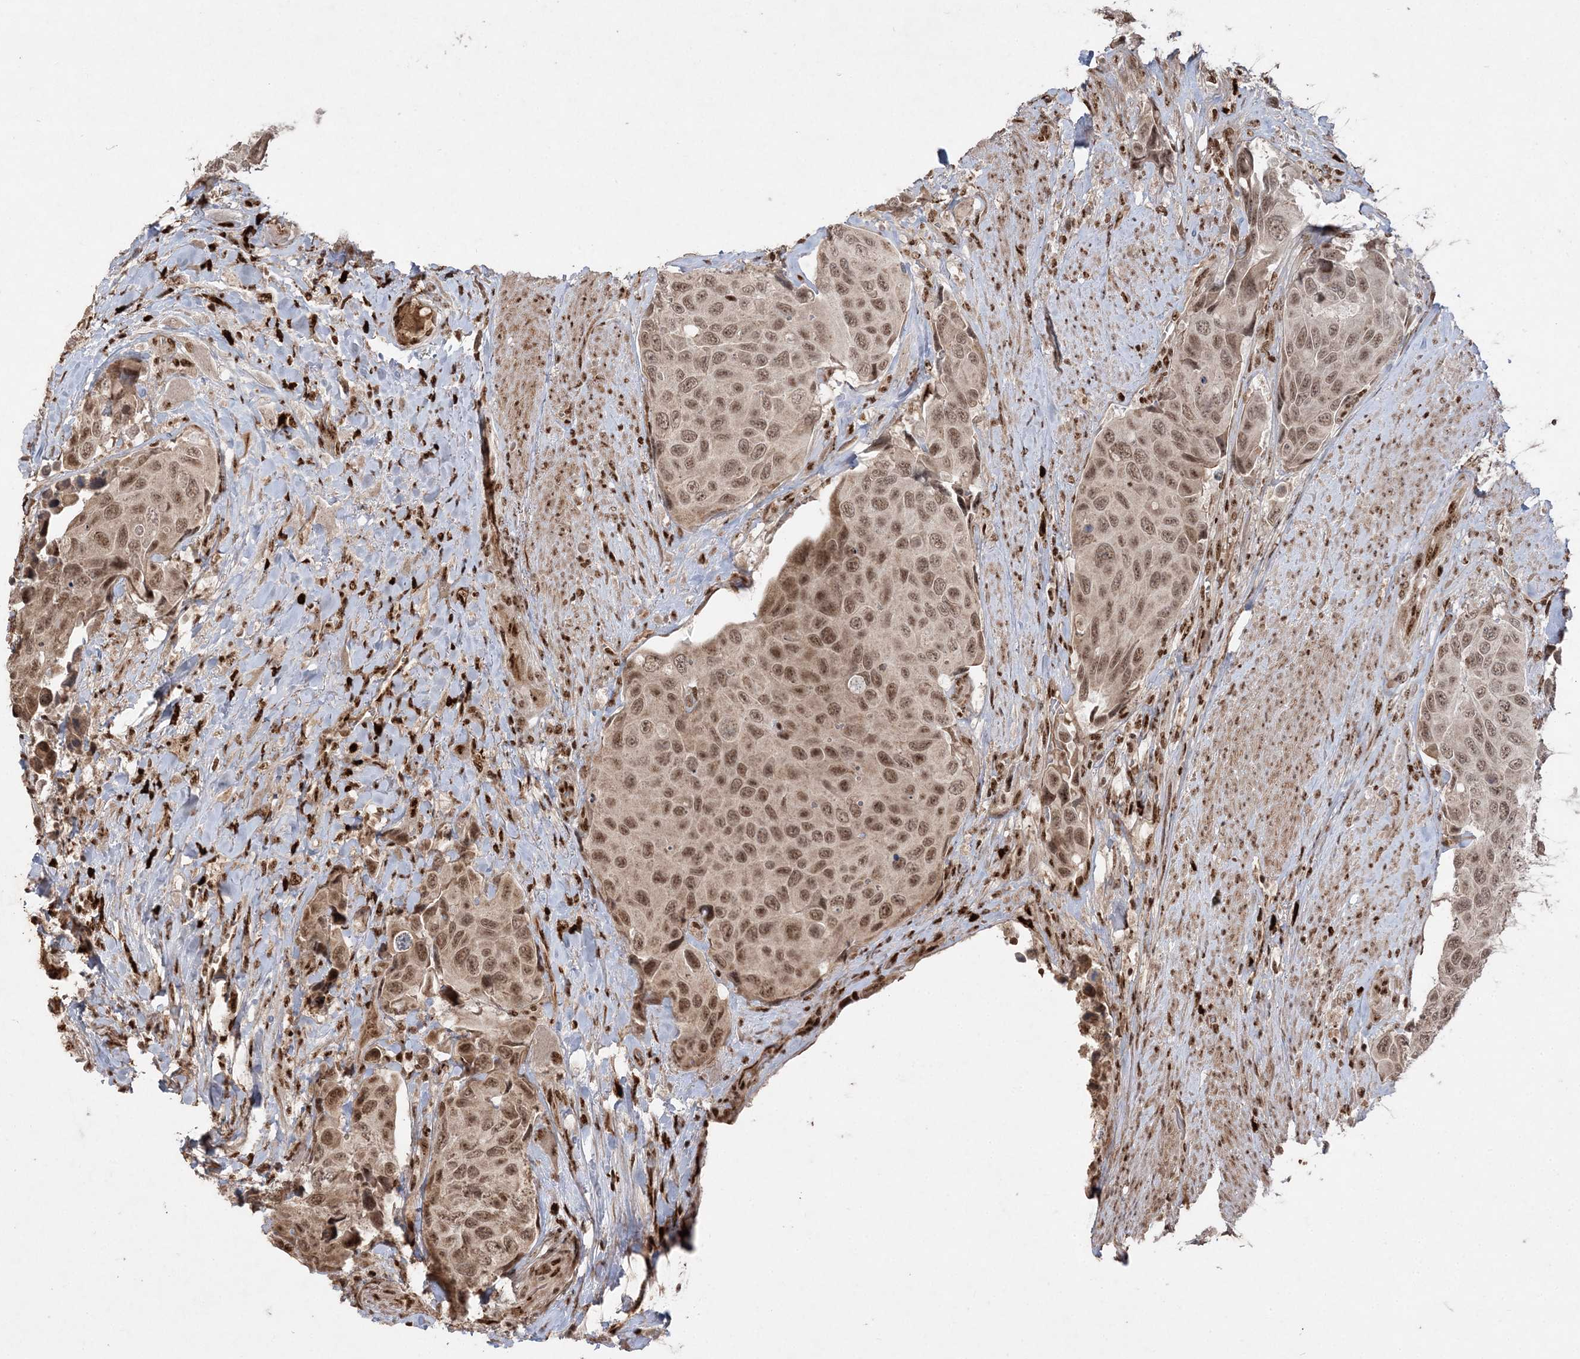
{"staining": {"intensity": "moderate", "quantity": ">75%", "location": "nuclear"}, "tissue": "urothelial cancer", "cell_type": "Tumor cells", "image_type": "cancer", "snomed": [{"axis": "morphology", "description": "Urothelial carcinoma, High grade"}, {"axis": "topography", "description": "Urinary bladder"}], "caption": "Brown immunohistochemical staining in human urothelial cancer shows moderate nuclear staining in about >75% of tumor cells.", "gene": "RBM17", "patient": {"sex": "male", "age": 74}}